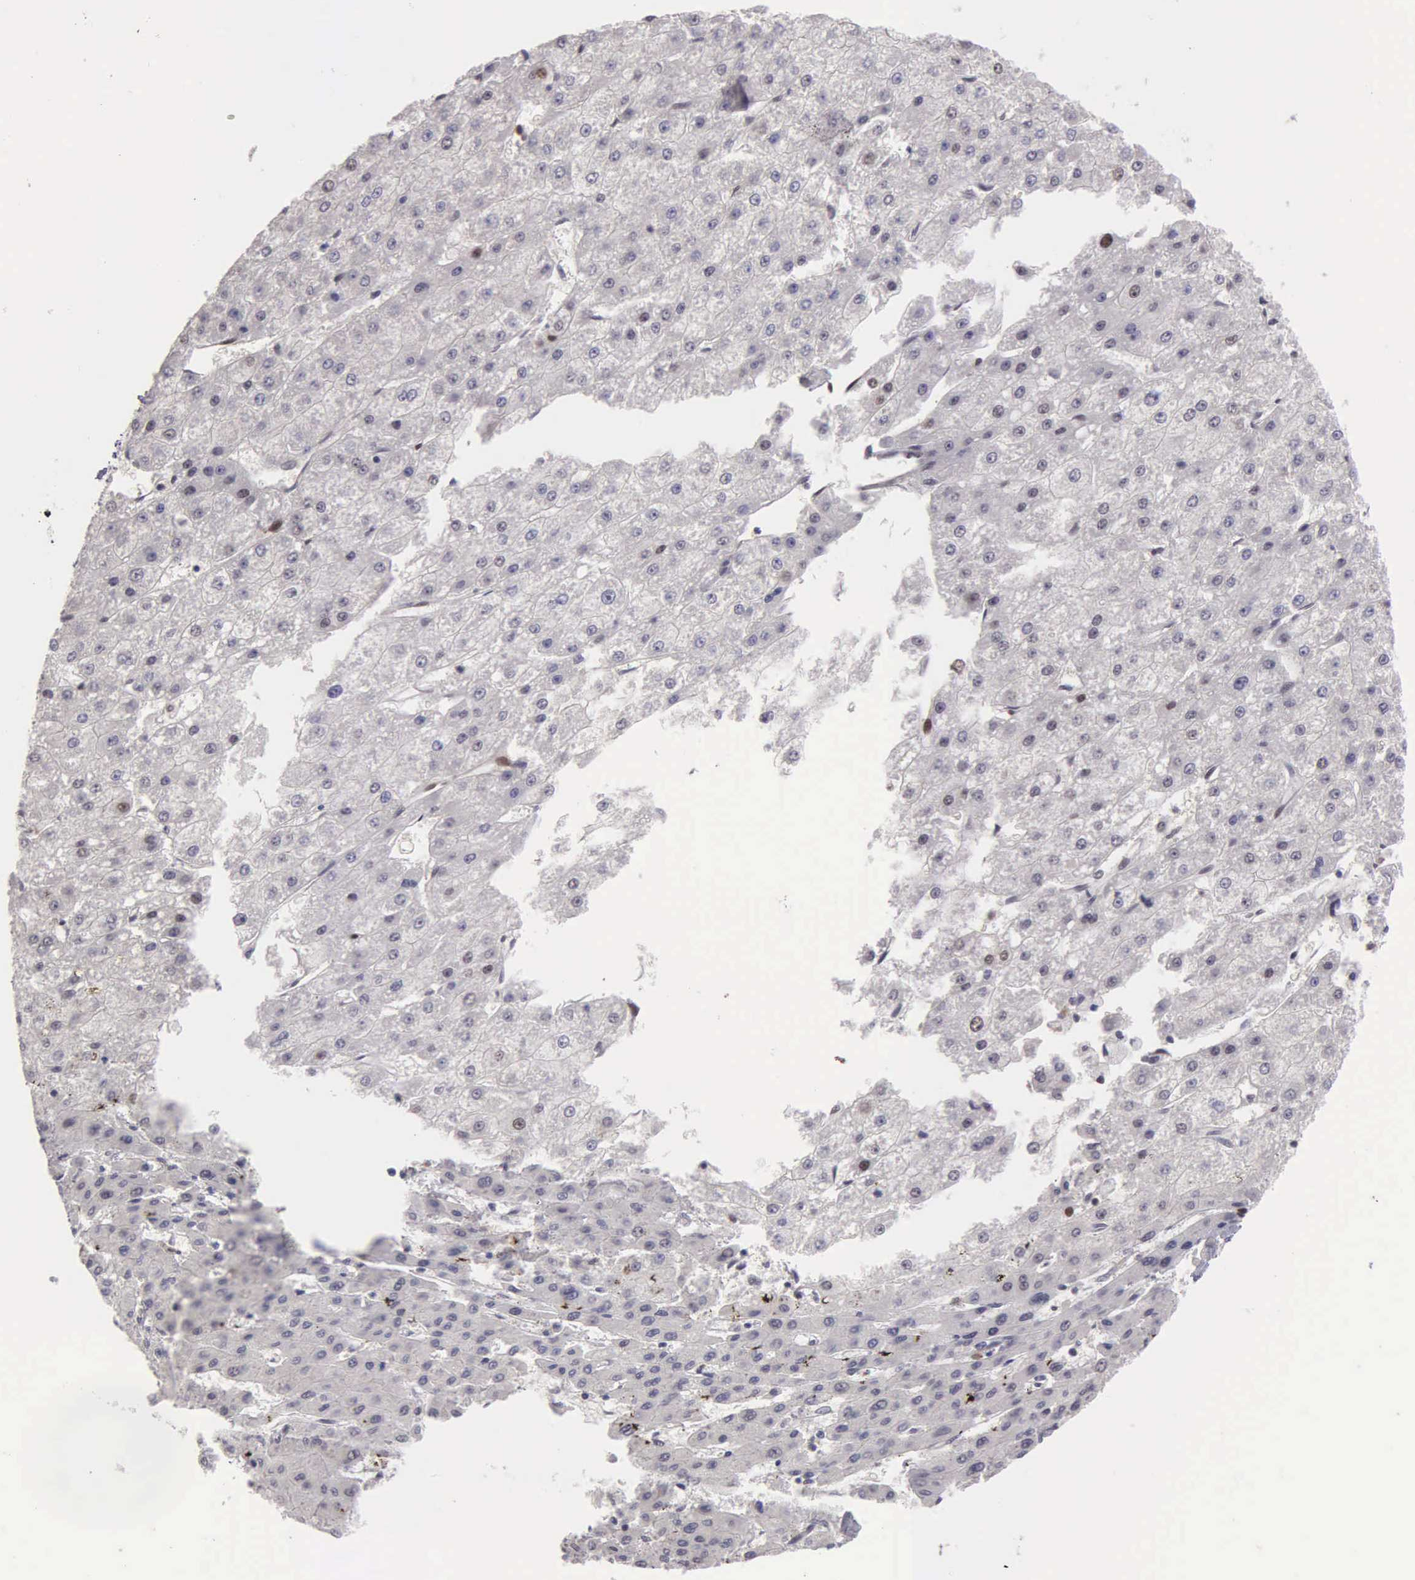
{"staining": {"intensity": "weak", "quantity": "<25%", "location": "nuclear"}, "tissue": "liver cancer", "cell_type": "Tumor cells", "image_type": "cancer", "snomed": [{"axis": "morphology", "description": "Carcinoma, Hepatocellular, NOS"}, {"axis": "topography", "description": "Liver"}], "caption": "DAB (3,3'-diaminobenzidine) immunohistochemical staining of human liver cancer exhibits no significant expression in tumor cells.", "gene": "UBR7", "patient": {"sex": "female", "age": 52}}